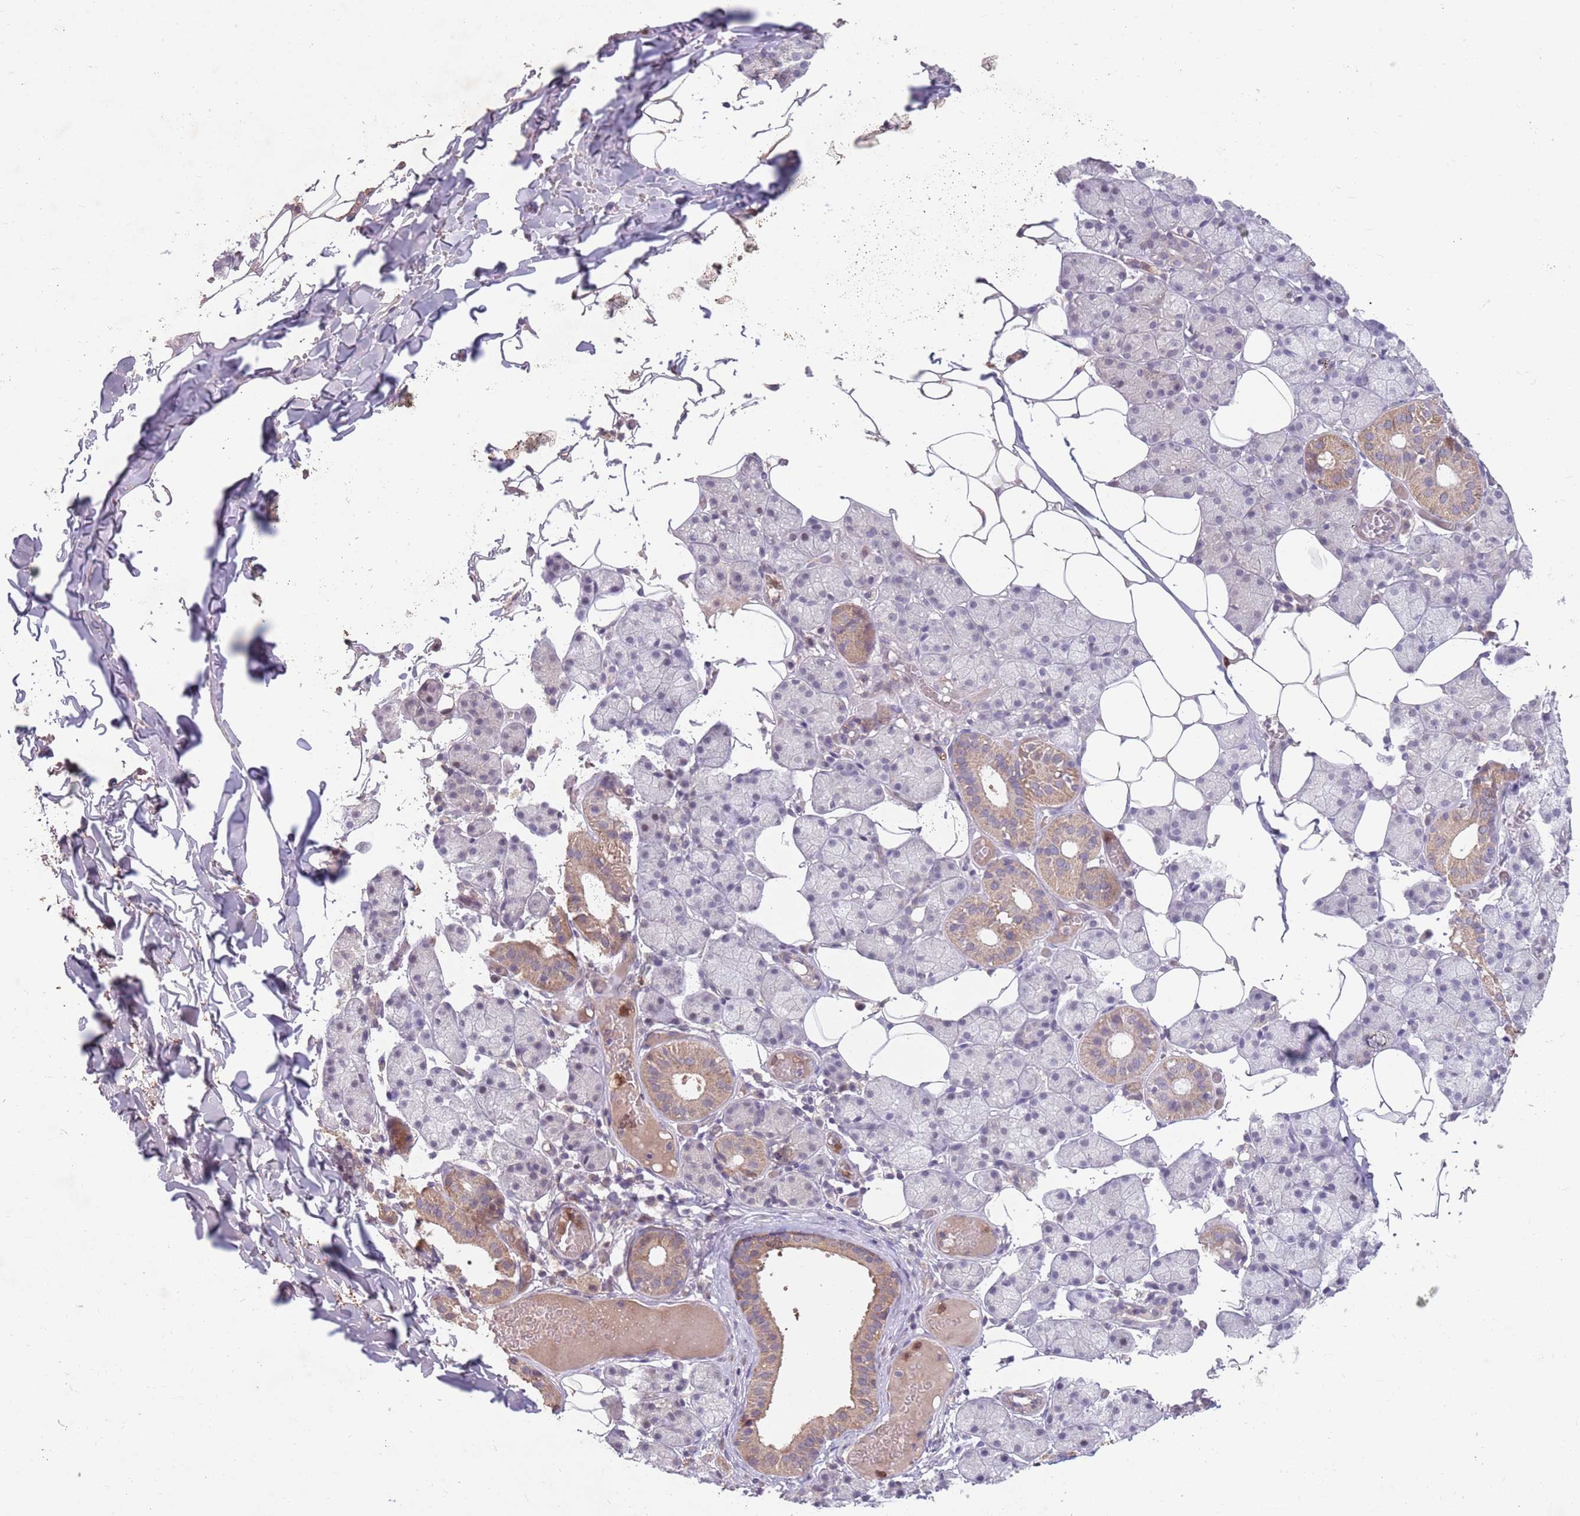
{"staining": {"intensity": "moderate", "quantity": "<25%", "location": "cytoplasmic/membranous"}, "tissue": "salivary gland", "cell_type": "Glandular cells", "image_type": "normal", "snomed": [{"axis": "morphology", "description": "Normal tissue, NOS"}, {"axis": "topography", "description": "Salivary gland"}], "caption": "Immunohistochemistry photomicrograph of normal salivary gland: human salivary gland stained using immunohistochemistry exhibits low levels of moderate protein expression localized specifically in the cytoplasmic/membranous of glandular cells, appearing as a cytoplasmic/membranous brown color.", "gene": "MEI1", "patient": {"sex": "female", "age": 33}}